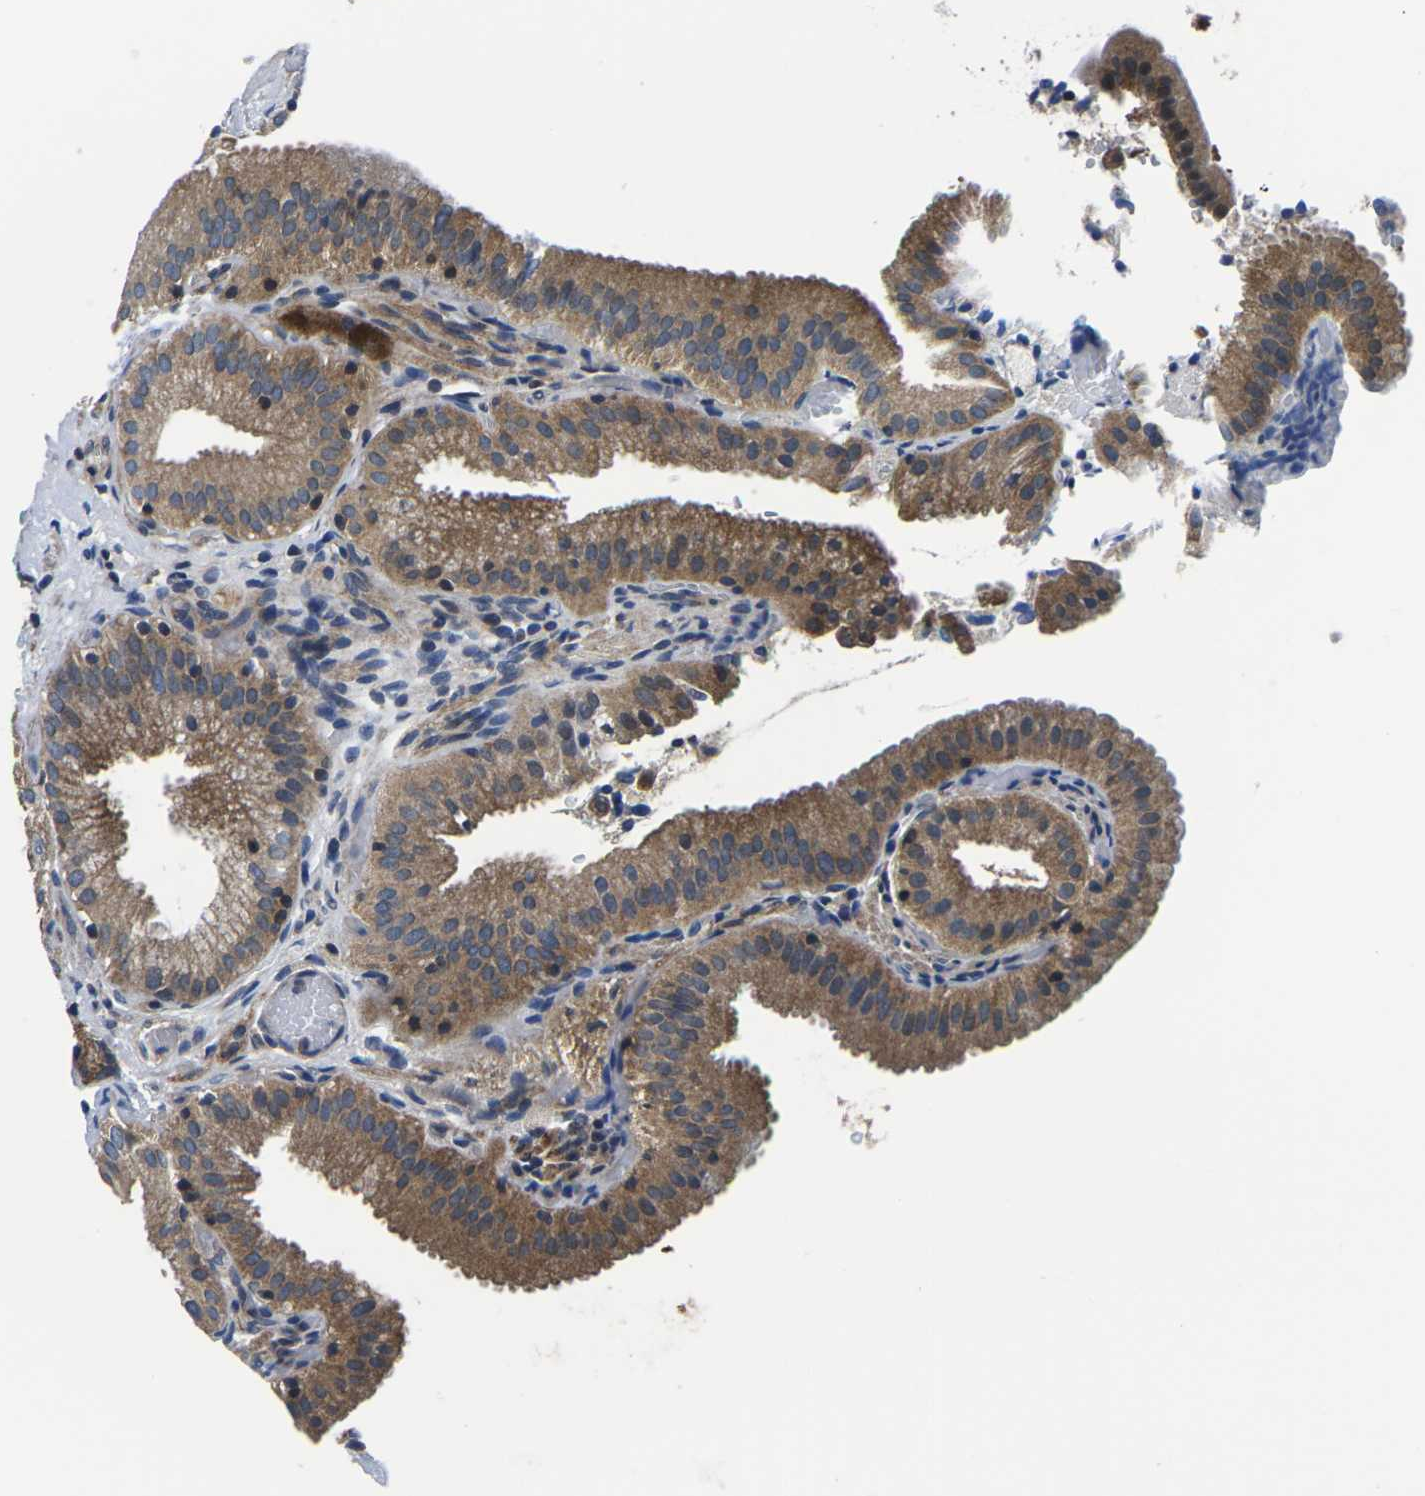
{"staining": {"intensity": "moderate", "quantity": ">75%", "location": "cytoplasmic/membranous"}, "tissue": "gallbladder", "cell_type": "Glandular cells", "image_type": "normal", "snomed": [{"axis": "morphology", "description": "Normal tissue, NOS"}, {"axis": "topography", "description": "Gallbladder"}], "caption": "The image displays staining of benign gallbladder, revealing moderate cytoplasmic/membranous protein staining (brown color) within glandular cells. The protein is stained brown, and the nuclei are stained in blue (DAB (3,3'-diaminobenzidine) IHC with brightfield microscopy, high magnification).", "gene": "GSK3B", "patient": {"sex": "male", "age": 54}}